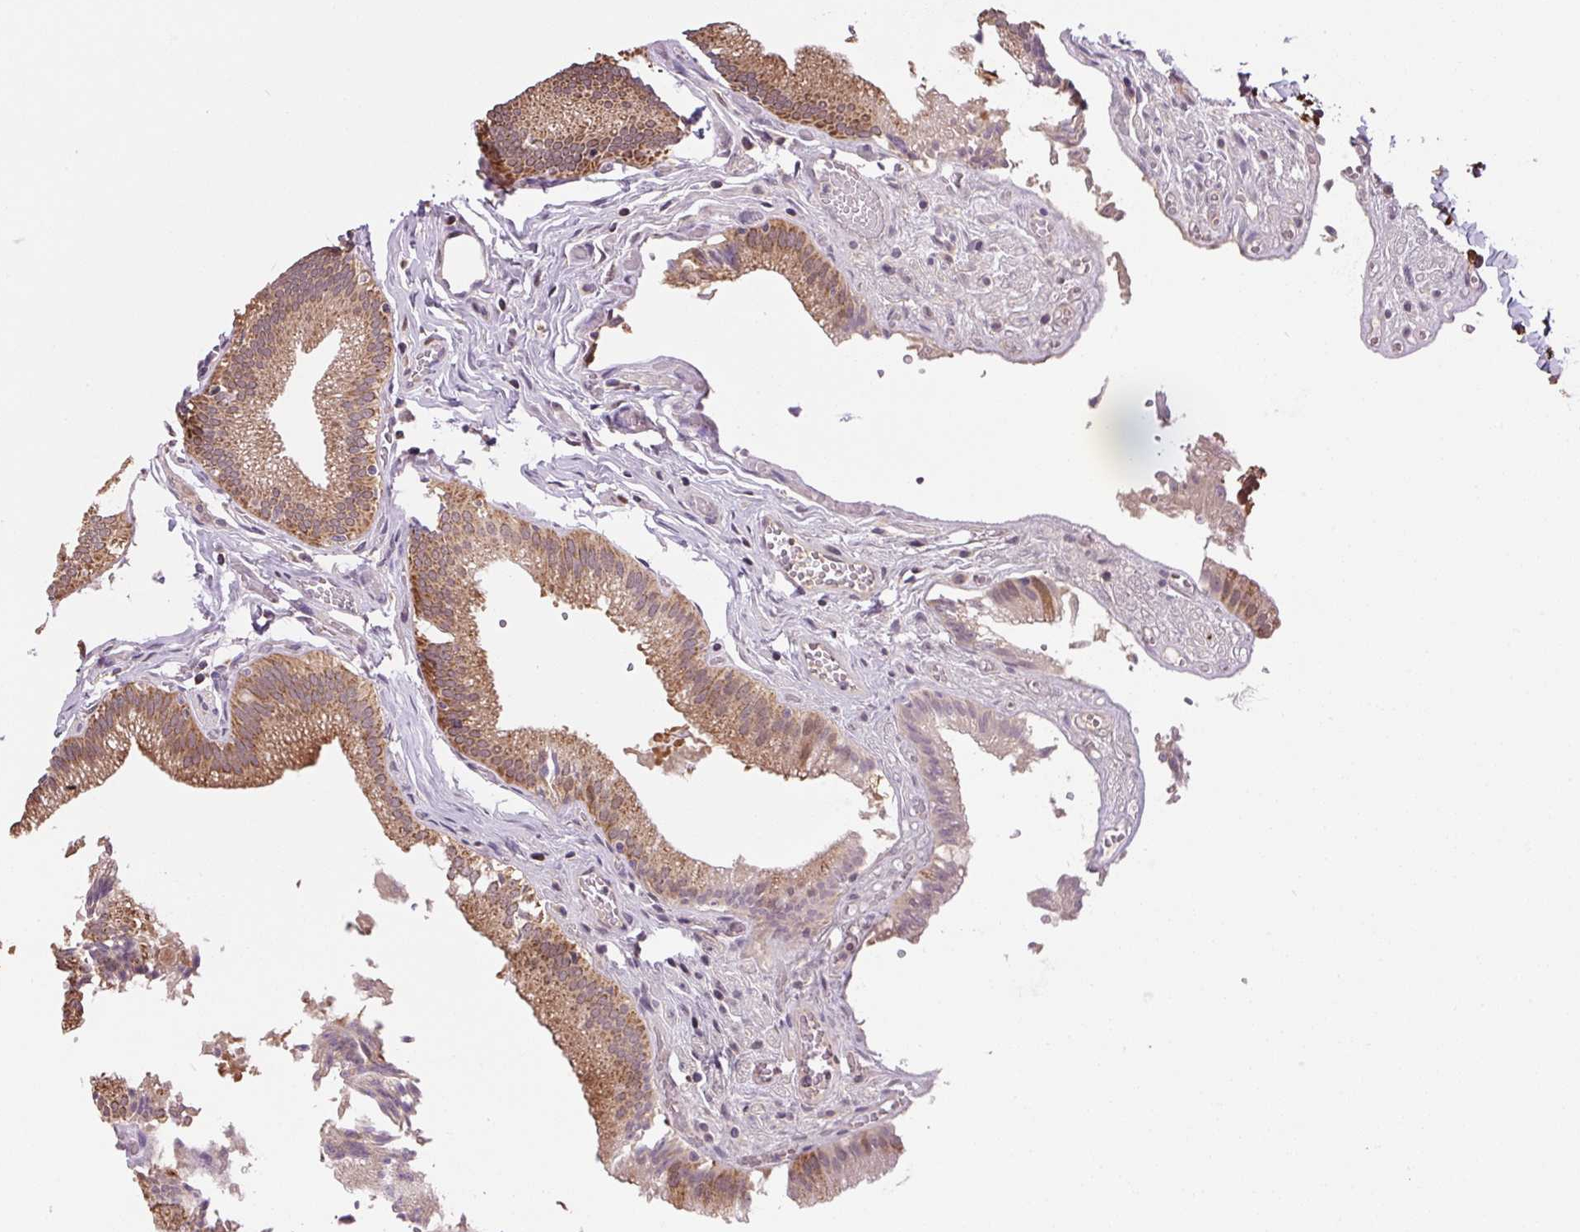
{"staining": {"intensity": "moderate", "quantity": ">75%", "location": "cytoplasmic/membranous"}, "tissue": "gallbladder", "cell_type": "Glandular cells", "image_type": "normal", "snomed": [{"axis": "morphology", "description": "Normal tissue, NOS"}, {"axis": "topography", "description": "Gallbladder"}, {"axis": "topography", "description": "Peripheral nerve tissue"}], "caption": "Moderate cytoplasmic/membranous protein expression is present in about >75% of glandular cells in gallbladder. (IHC, brightfield microscopy, high magnification).", "gene": "SGF29", "patient": {"sex": "male", "age": 17}}